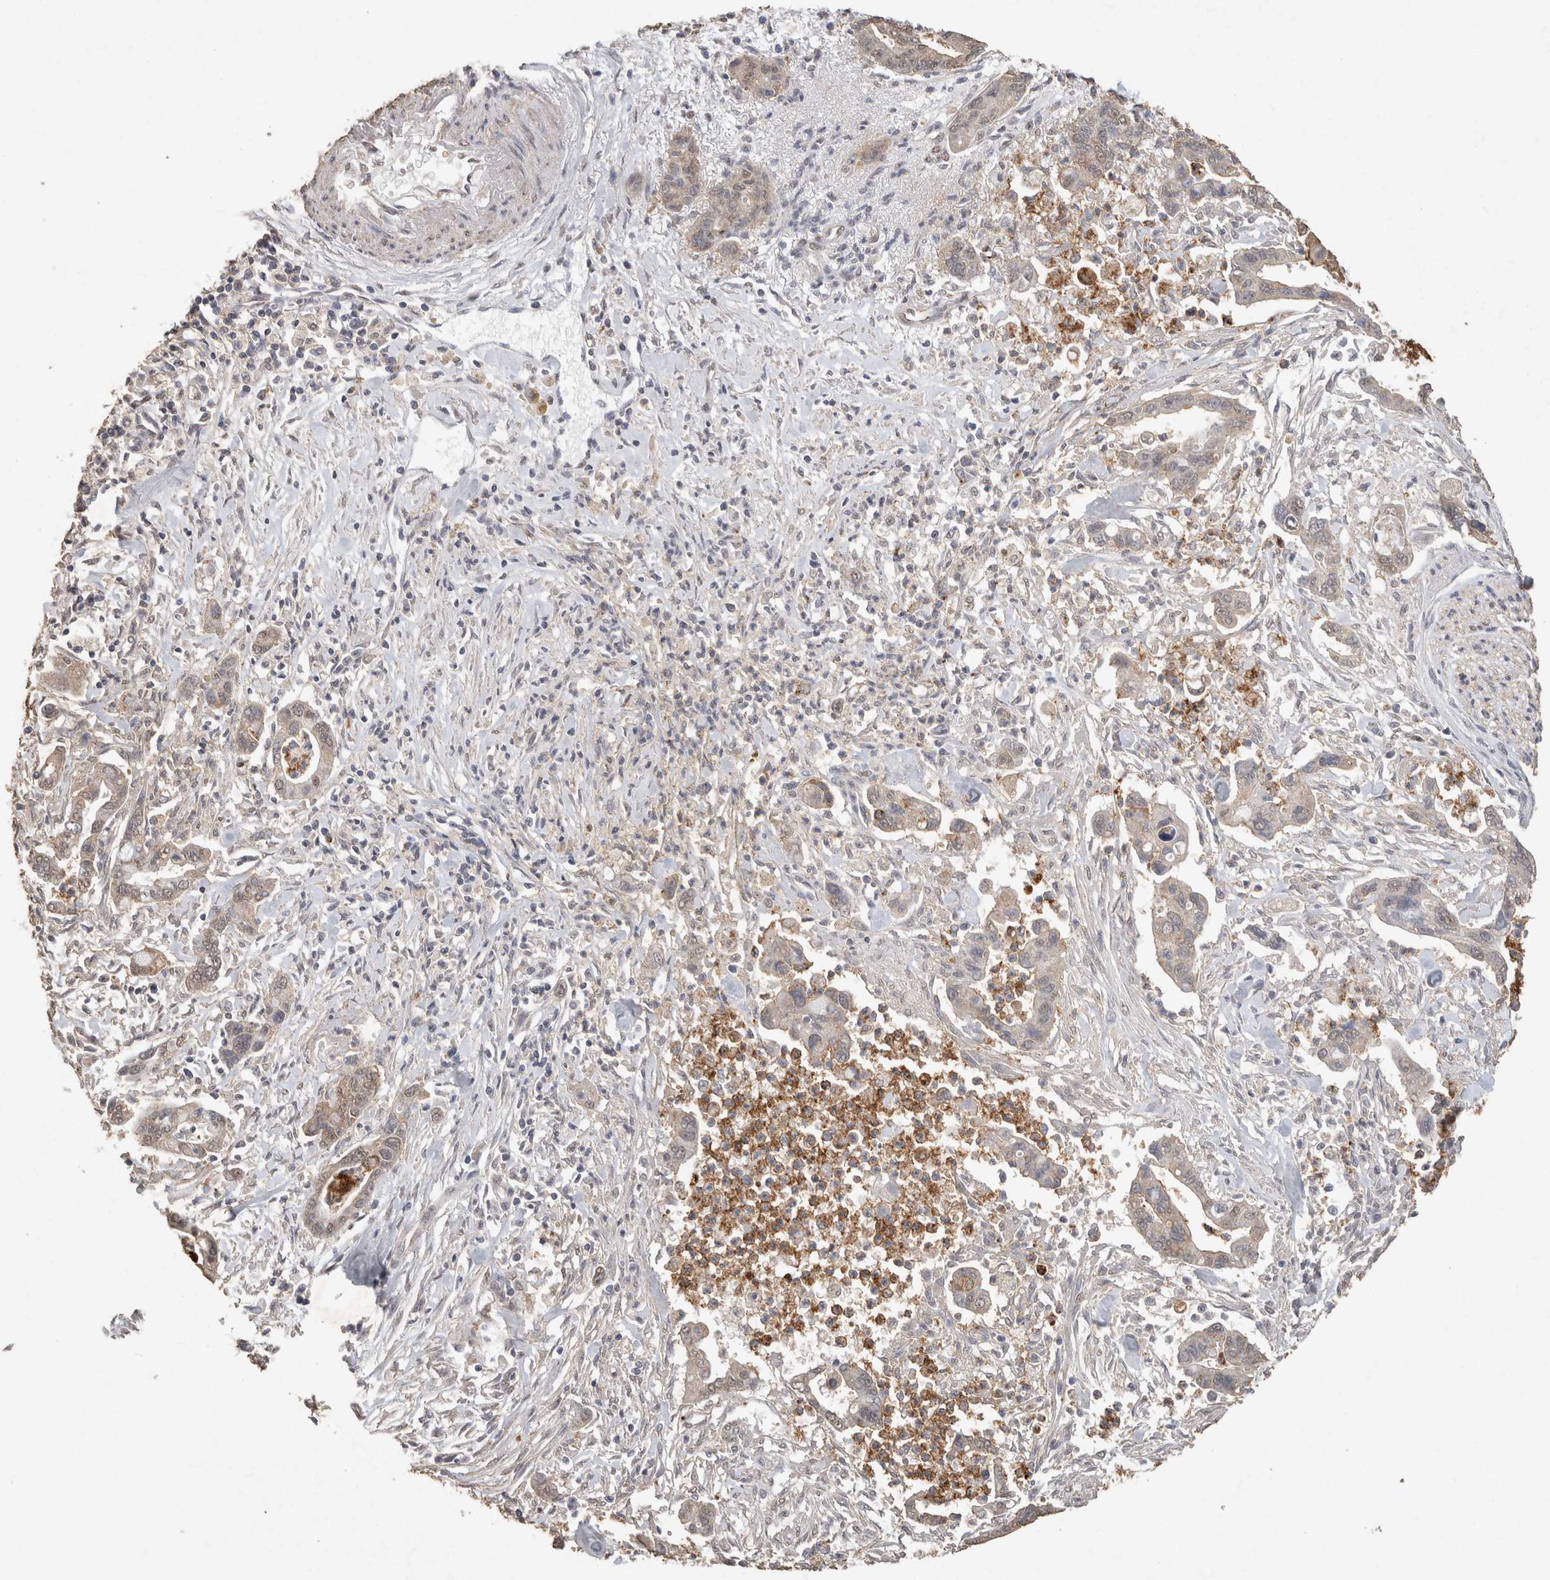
{"staining": {"intensity": "weak", "quantity": "<25%", "location": "cytoplasmic/membranous"}, "tissue": "pancreatic cancer", "cell_type": "Tumor cells", "image_type": "cancer", "snomed": [{"axis": "morphology", "description": "Adenocarcinoma, NOS"}, {"axis": "topography", "description": "Pancreas"}], "caption": "Protein analysis of pancreatic cancer (adenocarcinoma) reveals no significant expression in tumor cells.", "gene": "CX3CL1", "patient": {"sex": "male", "age": 70}}